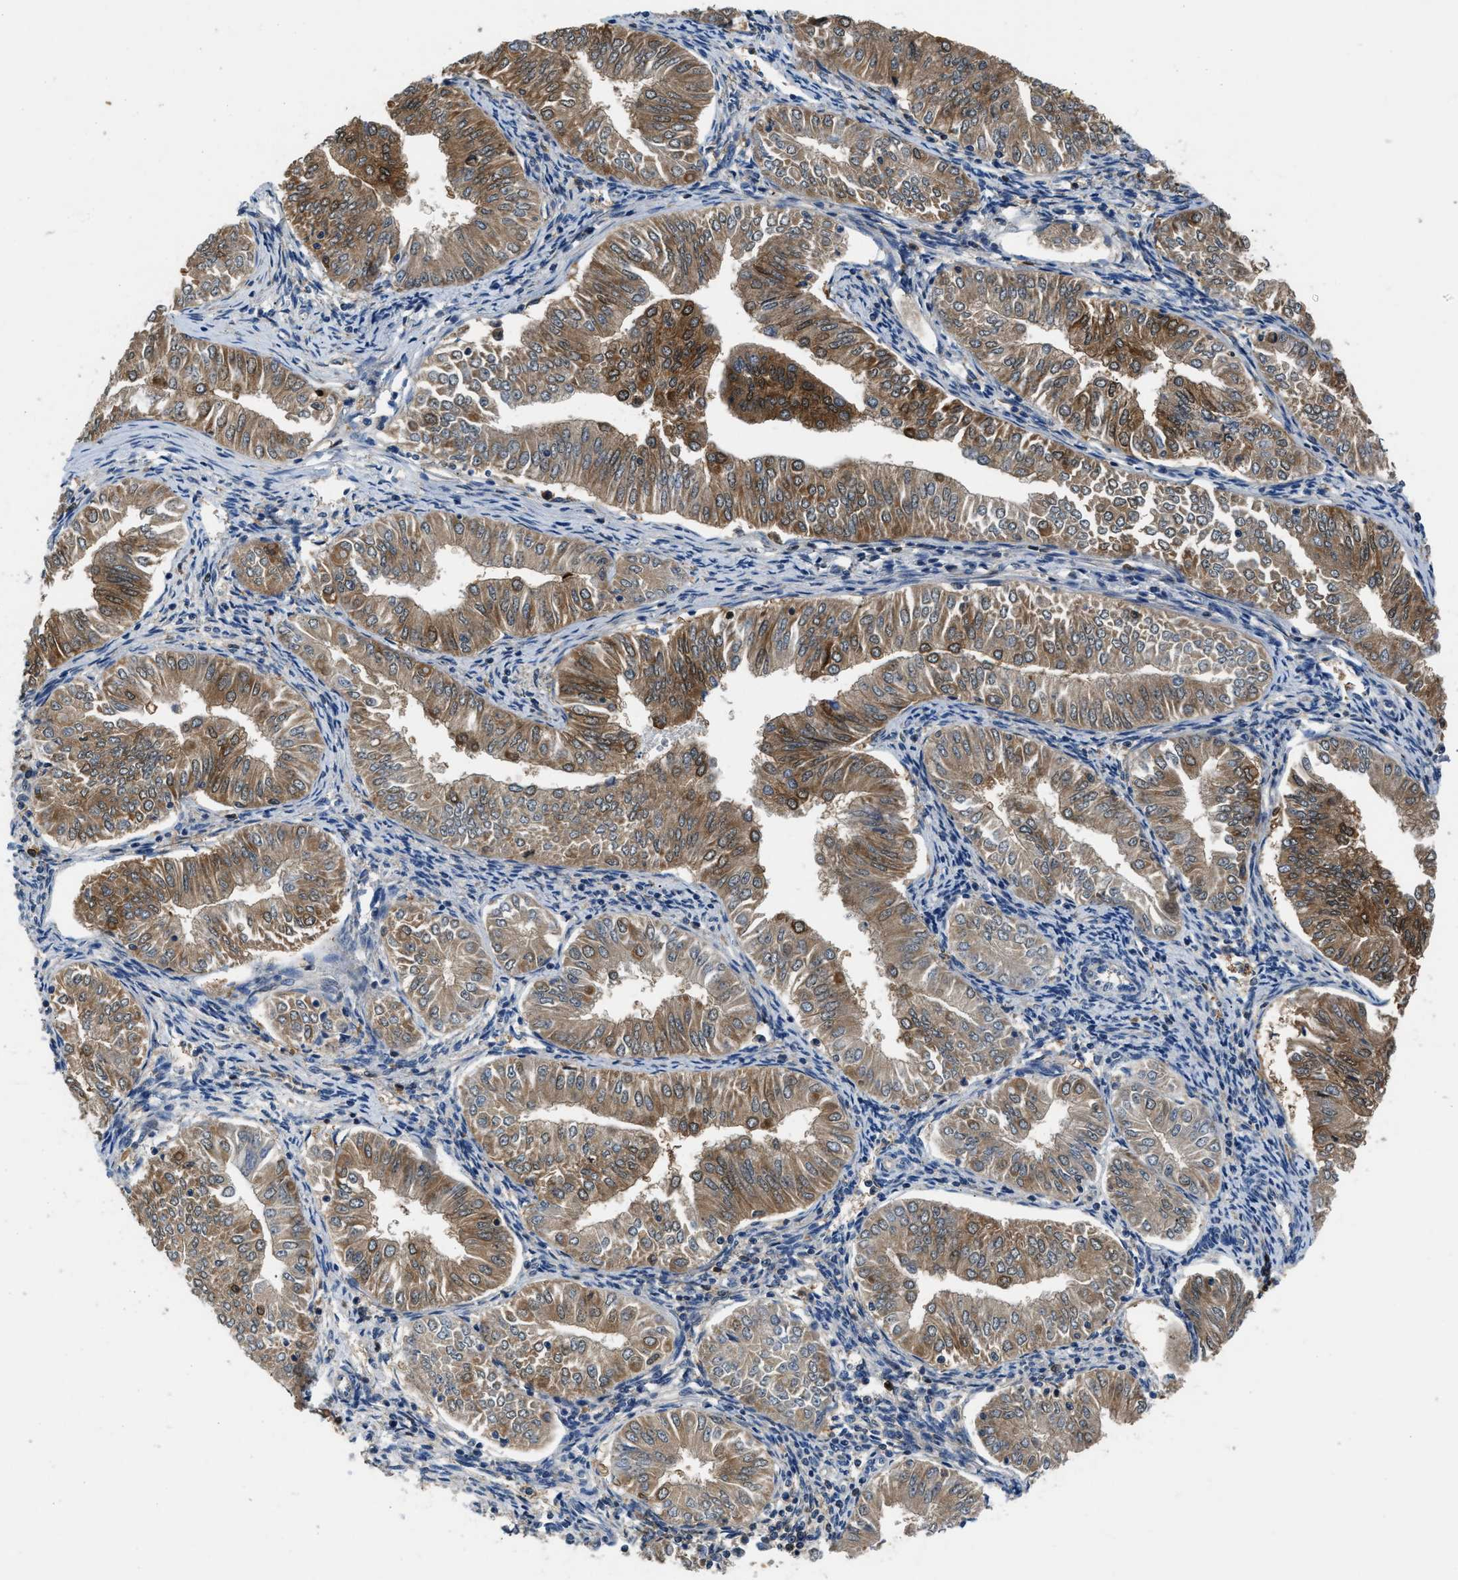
{"staining": {"intensity": "moderate", "quantity": ">75%", "location": "cytoplasmic/membranous"}, "tissue": "endometrial cancer", "cell_type": "Tumor cells", "image_type": "cancer", "snomed": [{"axis": "morphology", "description": "Normal tissue, NOS"}, {"axis": "morphology", "description": "Adenocarcinoma, NOS"}, {"axis": "topography", "description": "Endometrium"}], "caption": "An image showing moderate cytoplasmic/membranous positivity in approximately >75% of tumor cells in endometrial cancer (adenocarcinoma), as visualized by brown immunohistochemical staining.", "gene": "PKM", "patient": {"sex": "female", "age": 53}}